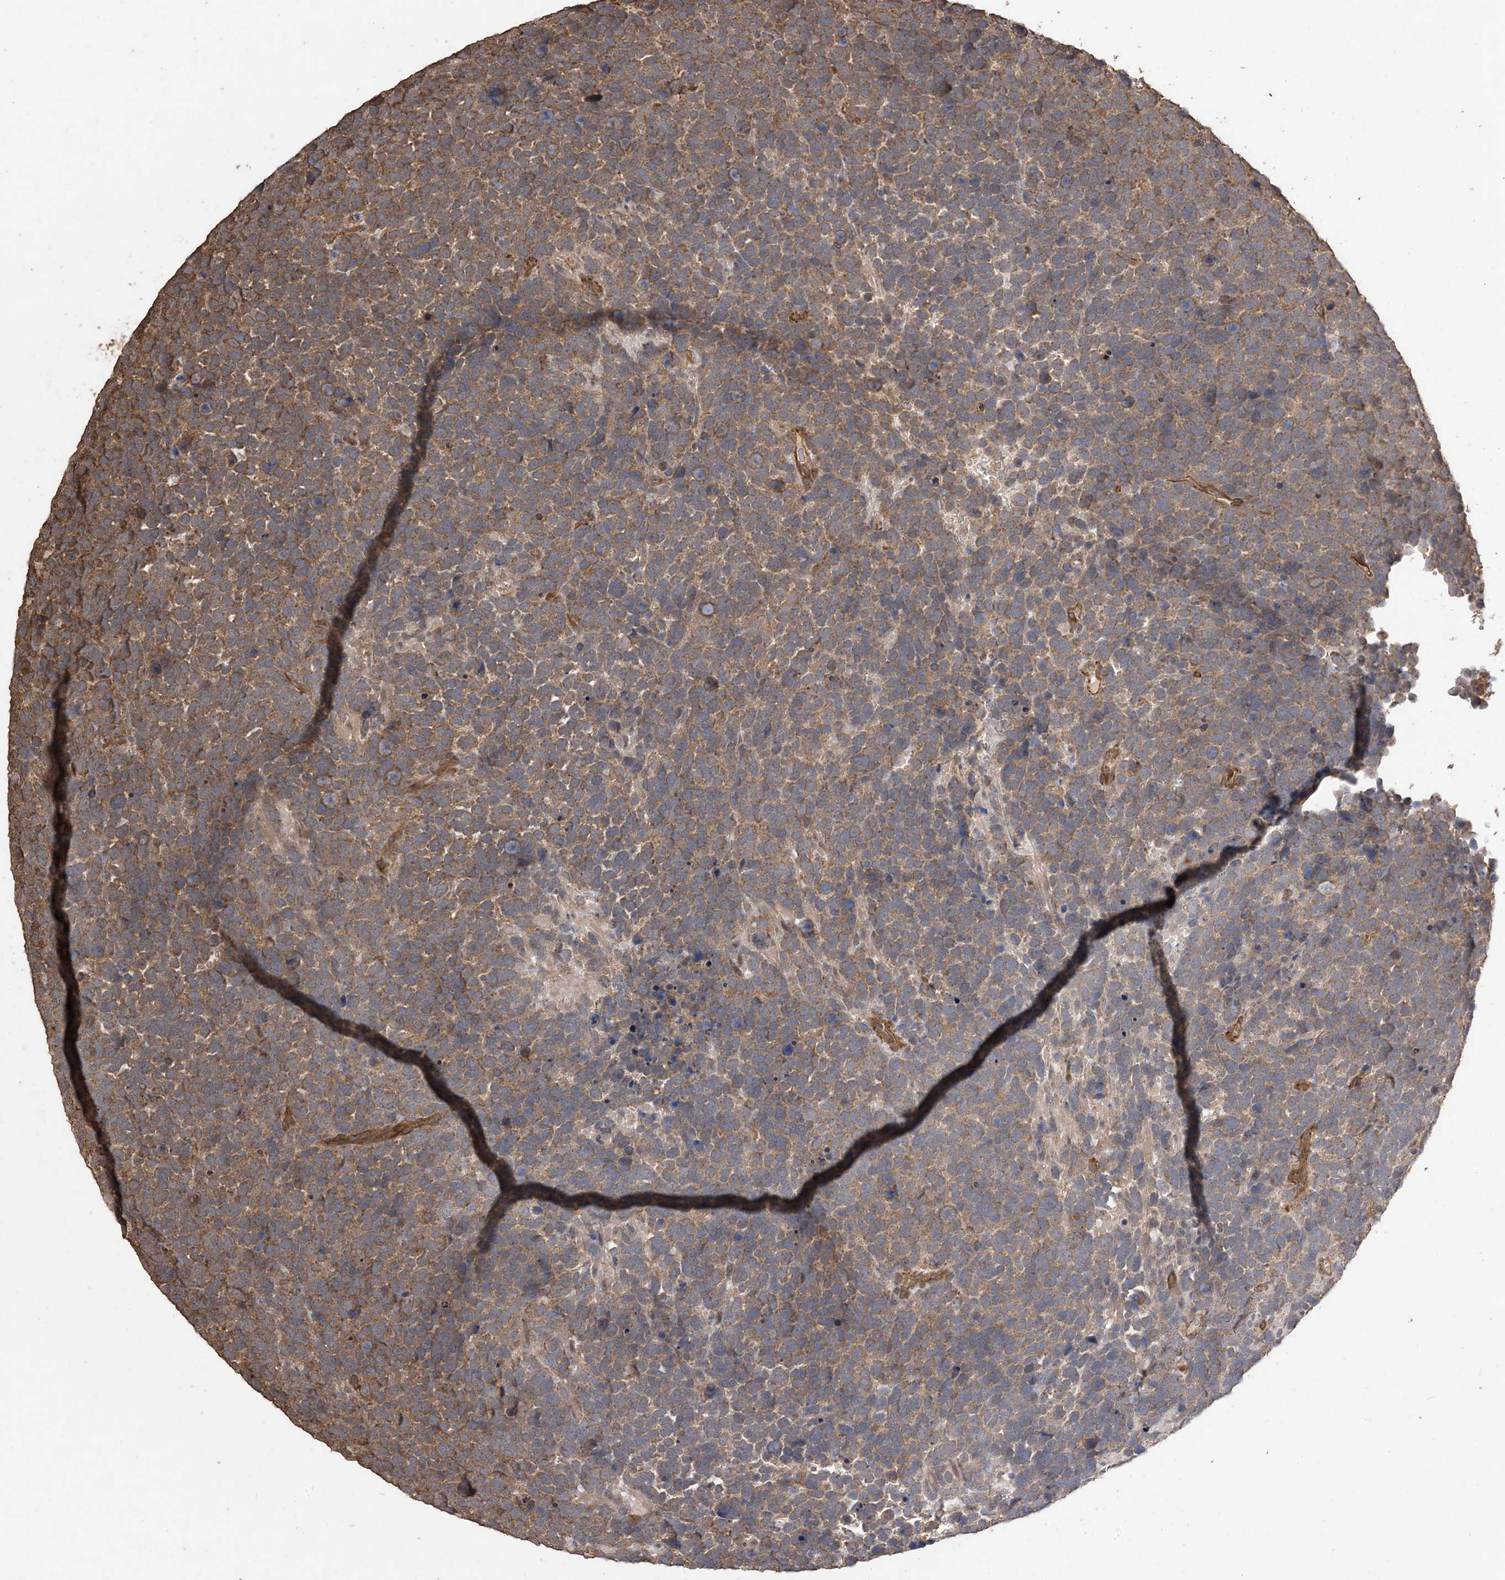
{"staining": {"intensity": "moderate", "quantity": ">75%", "location": "cytoplasmic/membranous"}, "tissue": "urothelial cancer", "cell_type": "Tumor cells", "image_type": "cancer", "snomed": [{"axis": "morphology", "description": "Urothelial carcinoma, High grade"}, {"axis": "topography", "description": "Urinary bladder"}], "caption": "Immunohistochemical staining of human urothelial carcinoma (high-grade) shows medium levels of moderate cytoplasmic/membranous protein expression in about >75% of tumor cells.", "gene": "ZKSCAN5", "patient": {"sex": "female", "age": 82}}